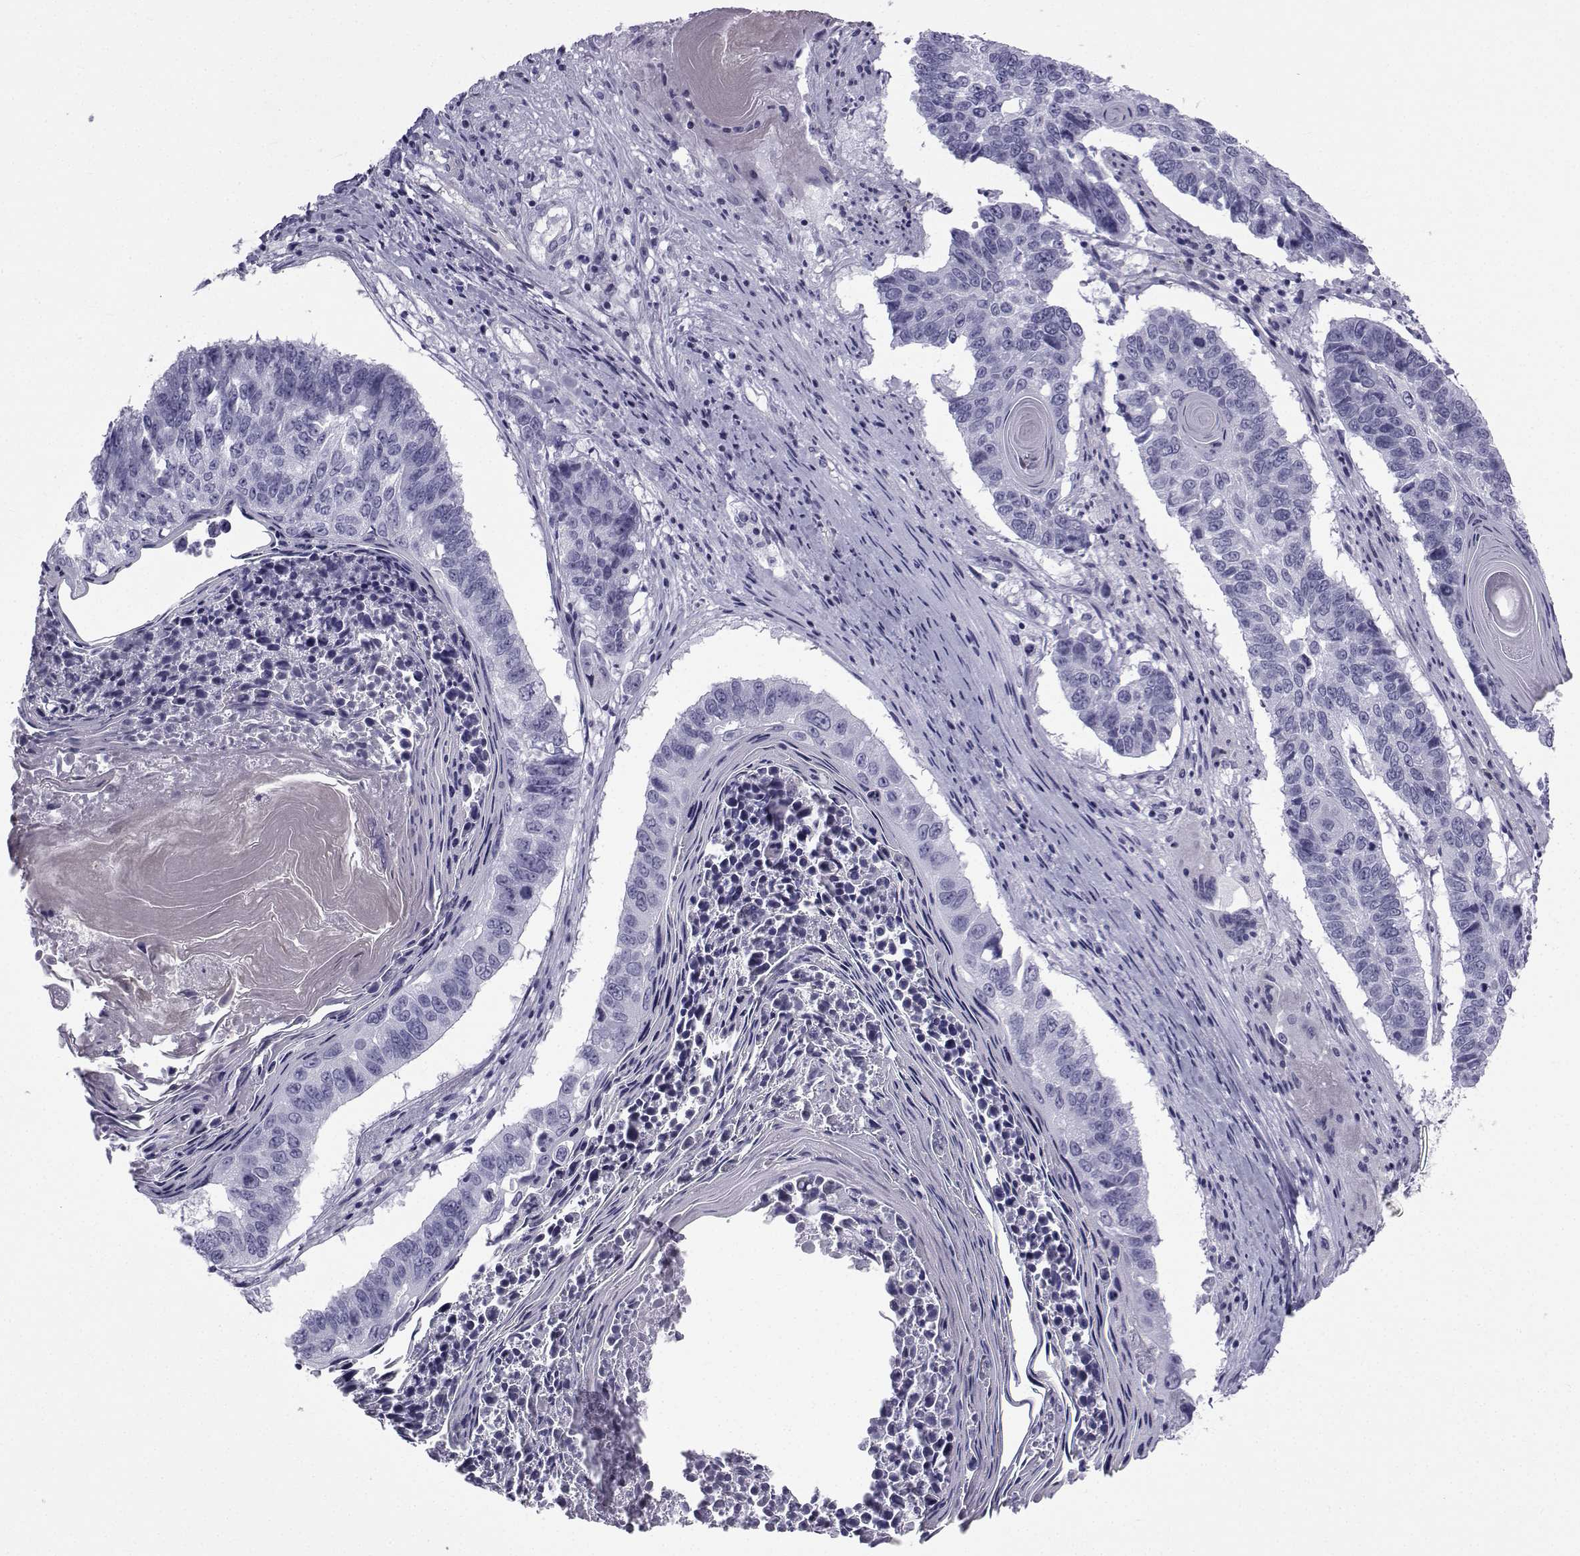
{"staining": {"intensity": "negative", "quantity": "none", "location": "none"}, "tissue": "lung cancer", "cell_type": "Tumor cells", "image_type": "cancer", "snomed": [{"axis": "morphology", "description": "Squamous cell carcinoma, NOS"}, {"axis": "topography", "description": "Lung"}], "caption": "Immunohistochemical staining of squamous cell carcinoma (lung) displays no significant positivity in tumor cells. (Stains: DAB immunohistochemistry with hematoxylin counter stain, Microscopy: brightfield microscopy at high magnification).", "gene": "SPANXD", "patient": {"sex": "male", "age": 73}}